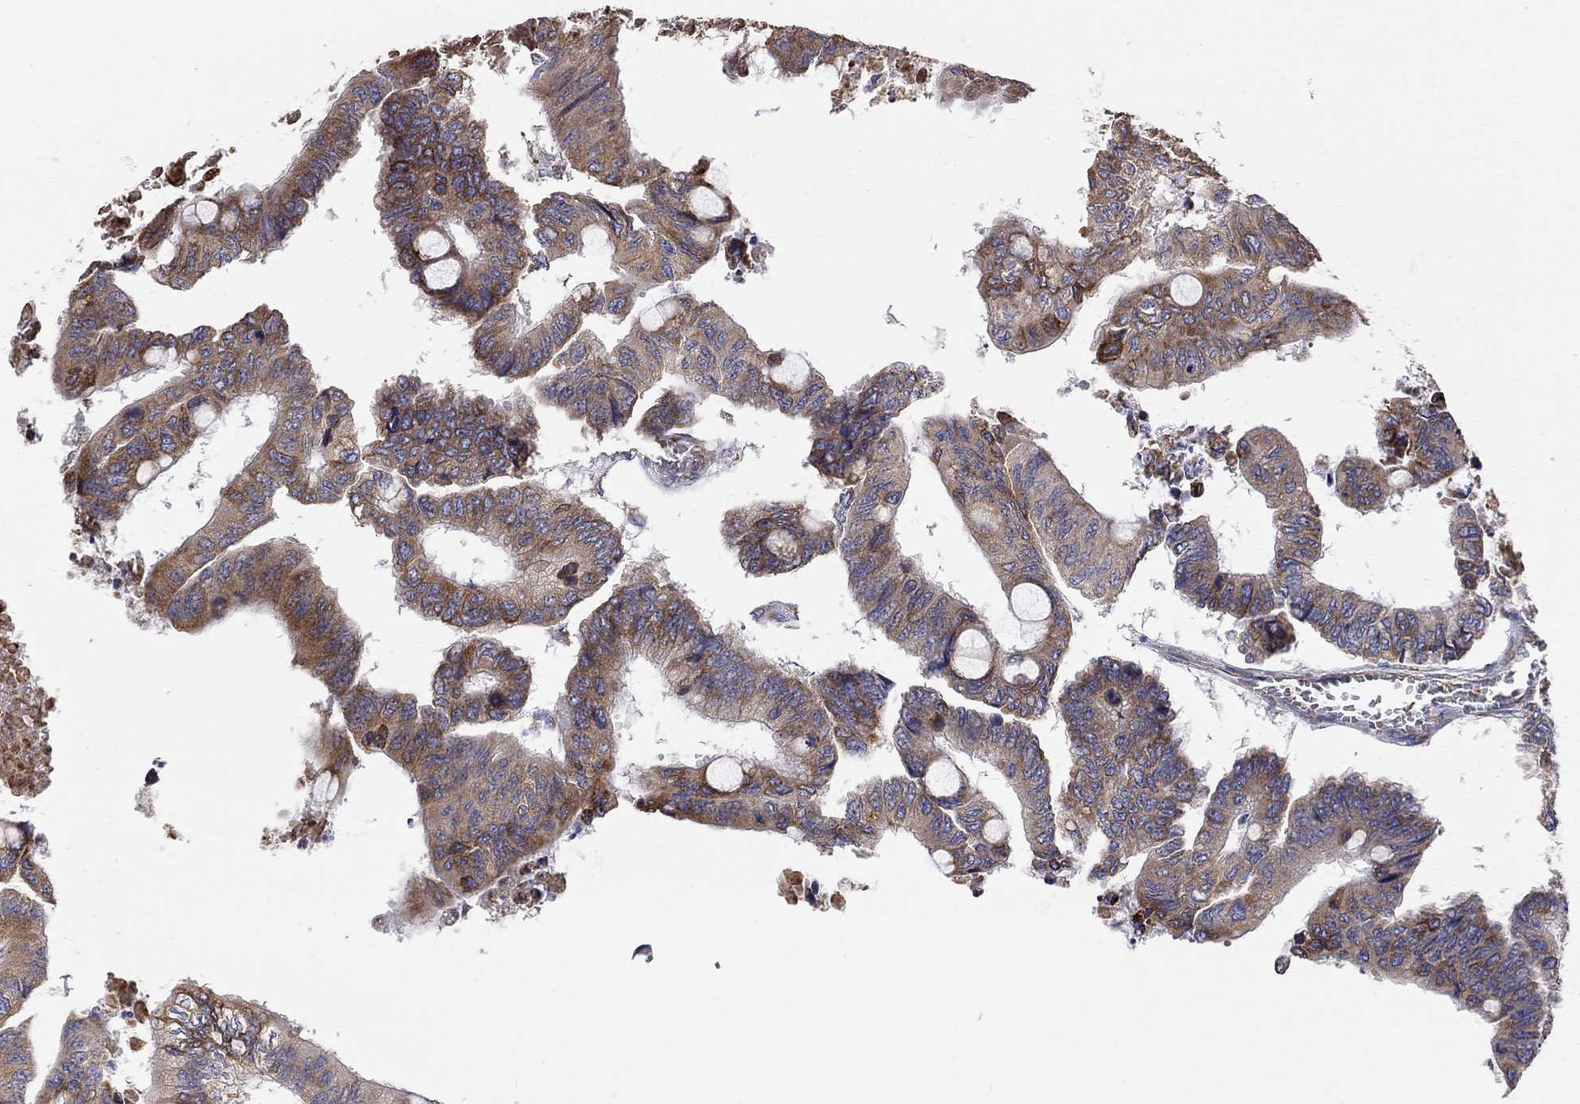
{"staining": {"intensity": "strong", "quantity": "<25%", "location": "cytoplasmic/membranous"}, "tissue": "colorectal cancer", "cell_type": "Tumor cells", "image_type": "cancer", "snomed": [{"axis": "morphology", "description": "Normal tissue, NOS"}, {"axis": "morphology", "description": "Adenocarcinoma, NOS"}, {"axis": "topography", "description": "Rectum"}, {"axis": "topography", "description": "Peripheral nerve tissue"}], "caption": "There is medium levels of strong cytoplasmic/membranous expression in tumor cells of colorectal cancer, as demonstrated by immunohistochemical staining (brown color).", "gene": "CASTOR1", "patient": {"sex": "male", "age": 92}}